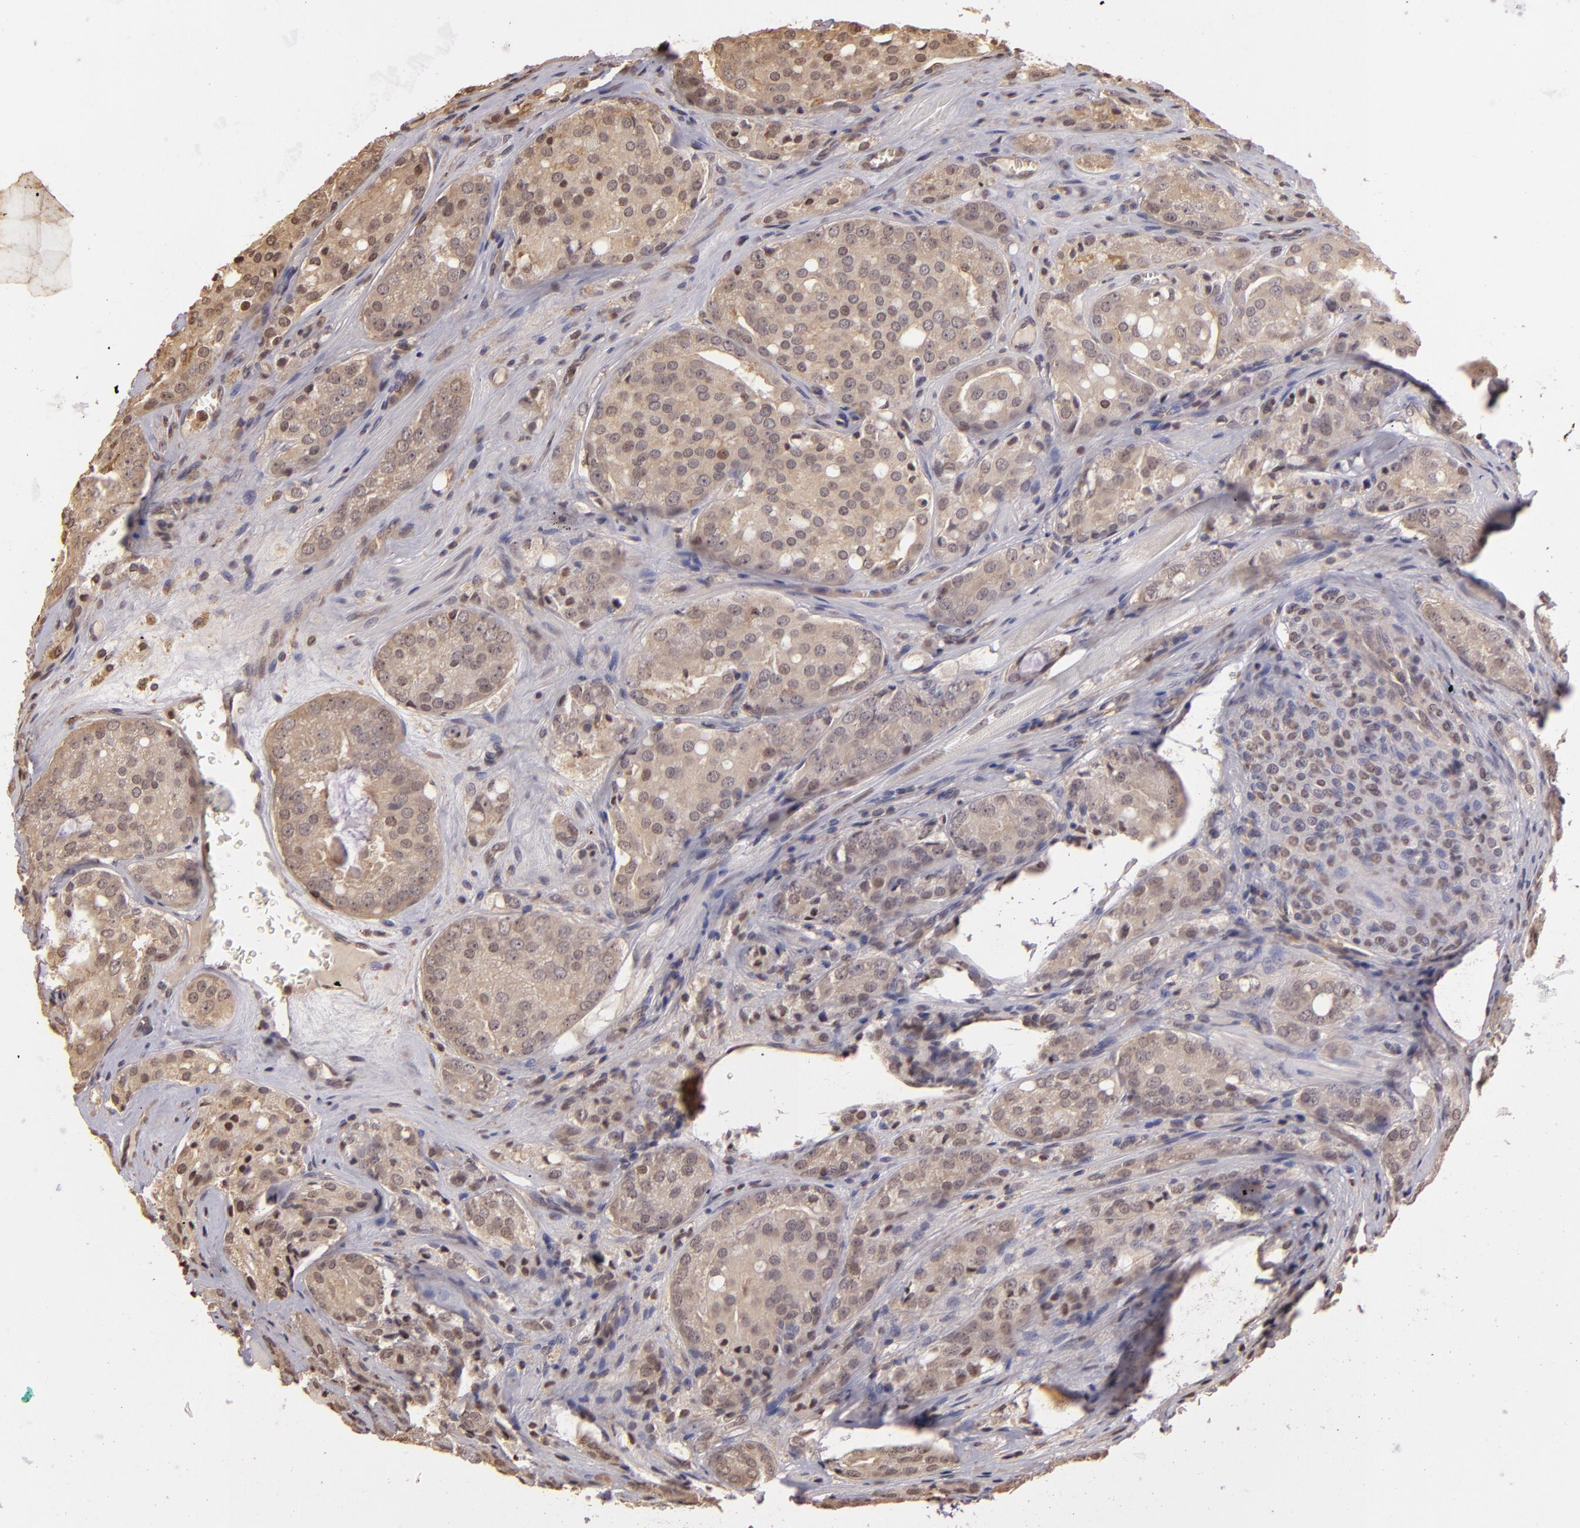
{"staining": {"intensity": "weak", "quantity": "25%-75%", "location": "cytoplasmic/membranous"}, "tissue": "prostate cancer", "cell_type": "Tumor cells", "image_type": "cancer", "snomed": [{"axis": "morphology", "description": "Adenocarcinoma, Medium grade"}, {"axis": "topography", "description": "Prostate"}], "caption": "Immunohistochemical staining of human prostate medium-grade adenocarcinoma exhibits low levels of weak cytoplasmic/membranous expression in approximately 25%-75% of tumor cells. Immunohistochemistry stains the protein in brown and the nuclei are stained blue.", "gene": "ARPC2", "patient": {"sex": "male", "age": 60}}